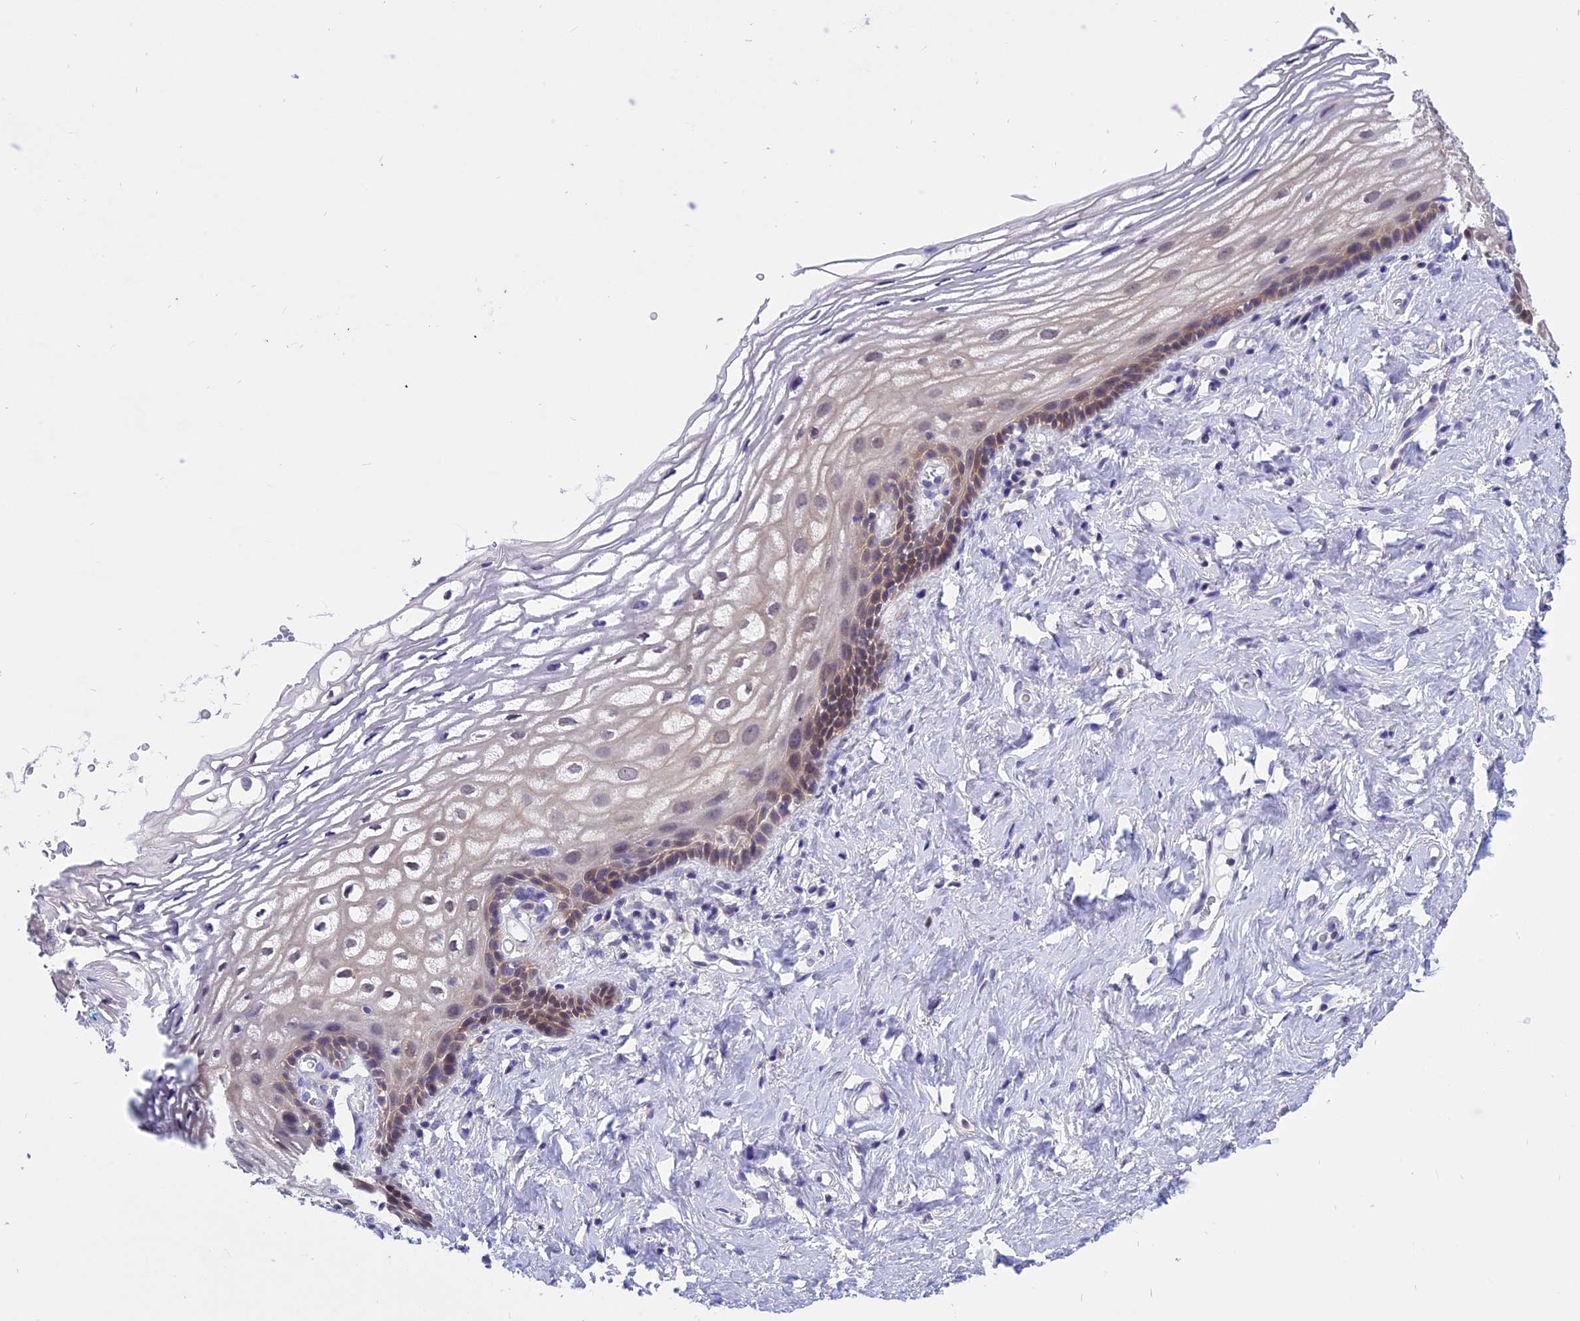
{"staining": {"intensity": "weak", "quantity": "<25%", "location": "cytoplasmic/membranous"}, "tissue": "vagina", "cell_type": "Squamous epithelial cells", "image_type": "normal", "snomed": [{"axis": "morphology", "description": "Normal tissue, NOS"}, {"axis": "morphology", "description": "Adenocarcinoma, NOS"}, {"axis": "topography", "description": "Rectum"}, {"axis": "topography", "description": "Vagina"}], "caption": "IHC image of unremarkable vagina: vagina stained with DAB (3,3'-diaminobenzidine) shows no significant protein staining in squamous epithelial cells. (DAB immunohistochemistry, high magnification).", "gene": "STUB1", "patient": {"sex": "female", "age": 71}}